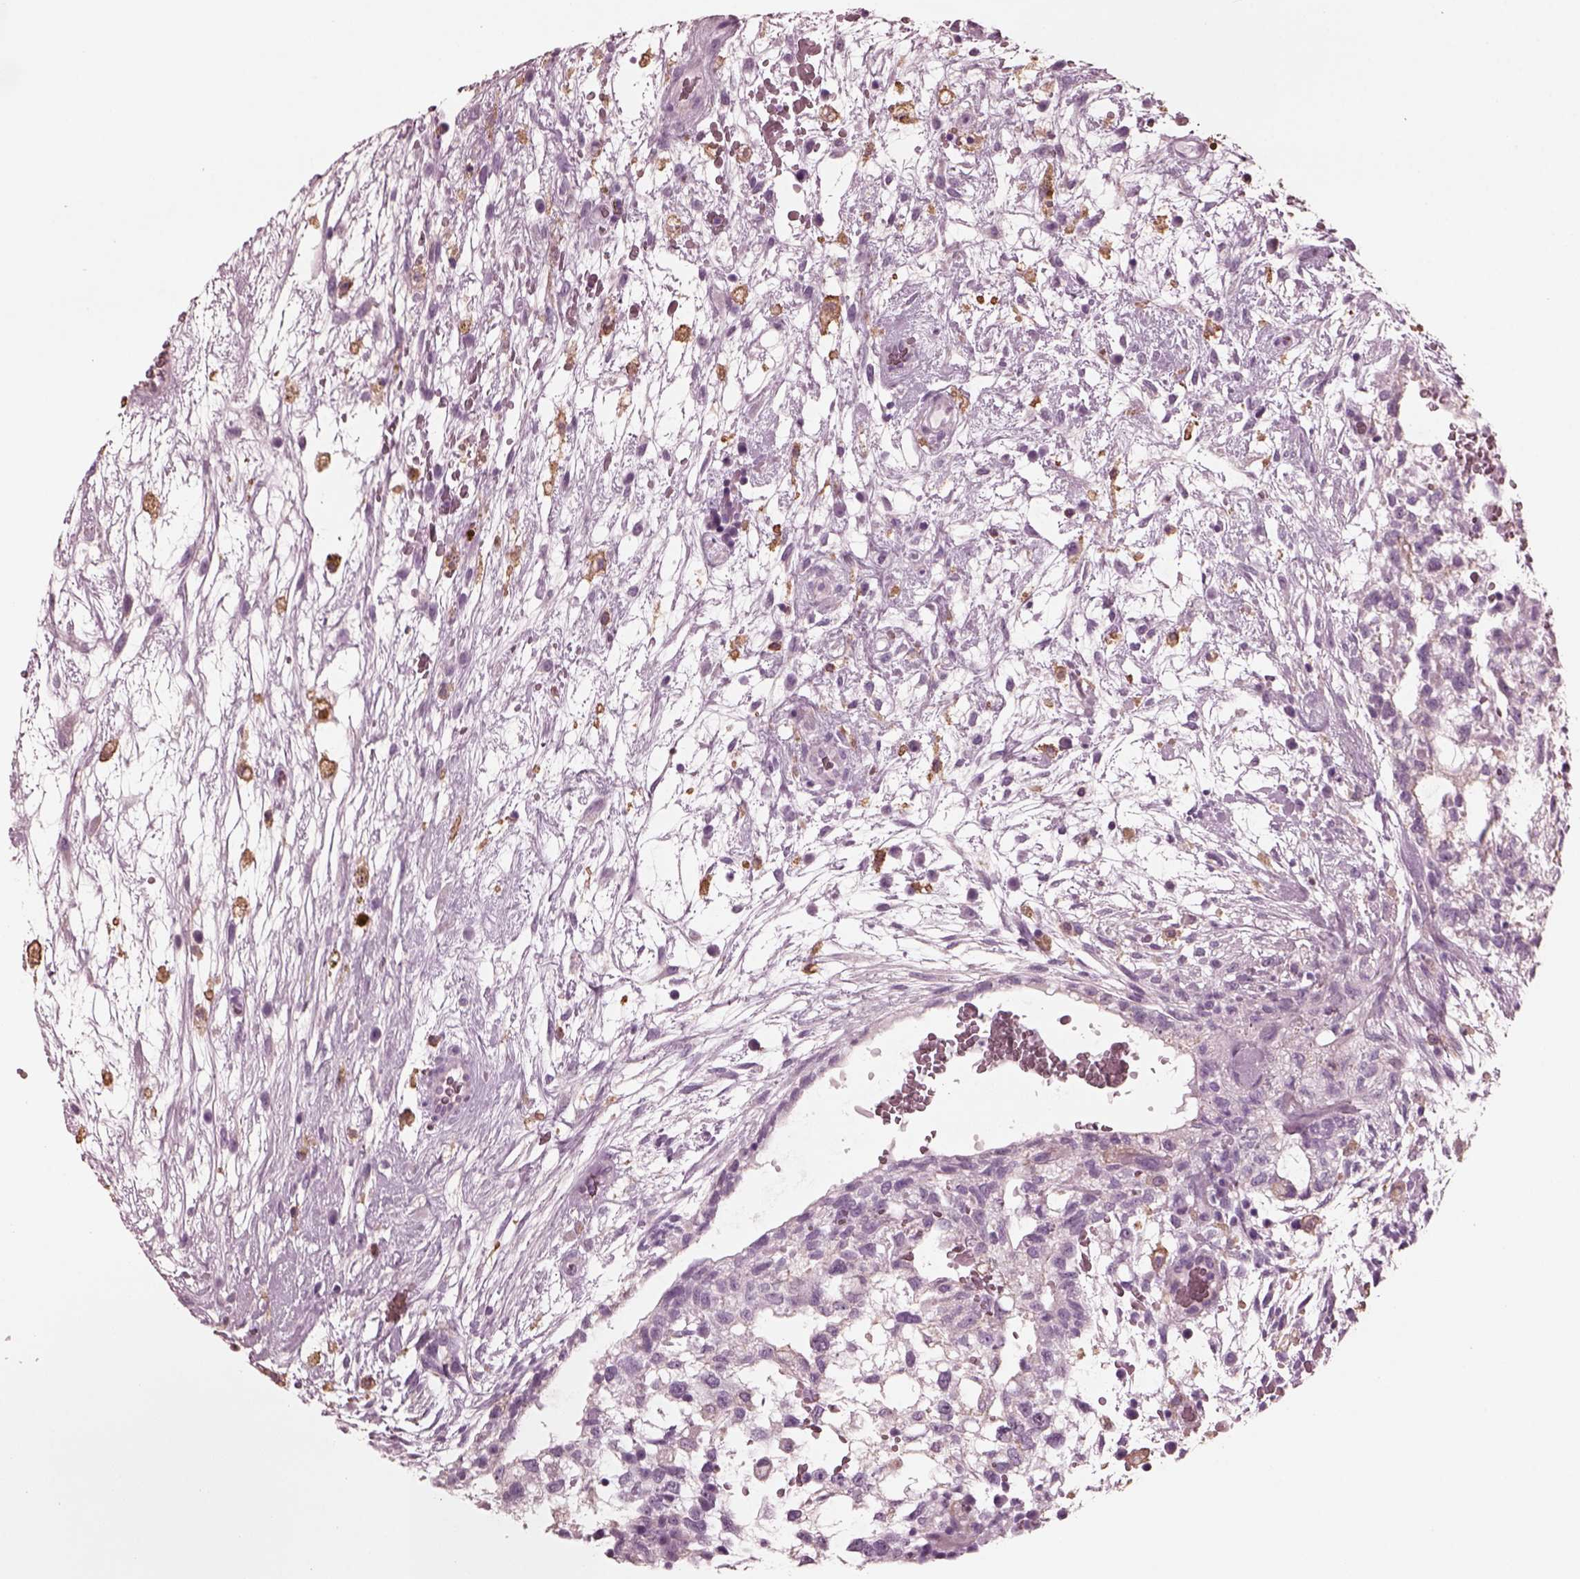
{"staining": {"intensity": "negative", "quantity": "none", "location": "none"}, "tissue": "testis cancer", "cell_type": "Tumor cells", "image_type": "cancer", "snomed": [{"axis": "morphology", "description": "Normal tissue, NOS"}, {"axis": "morphology", "description": "Carcinoma, Embryonal, NOS"}, {"axis": "topography", "description": "Testis"}], "caption": "A high-resolution histopathology image shows IHC staining of testis cancer, which shows no significant staining in tumor cells.", "gene": "CGA", "patient": {"sex": "male", "age": 32}}